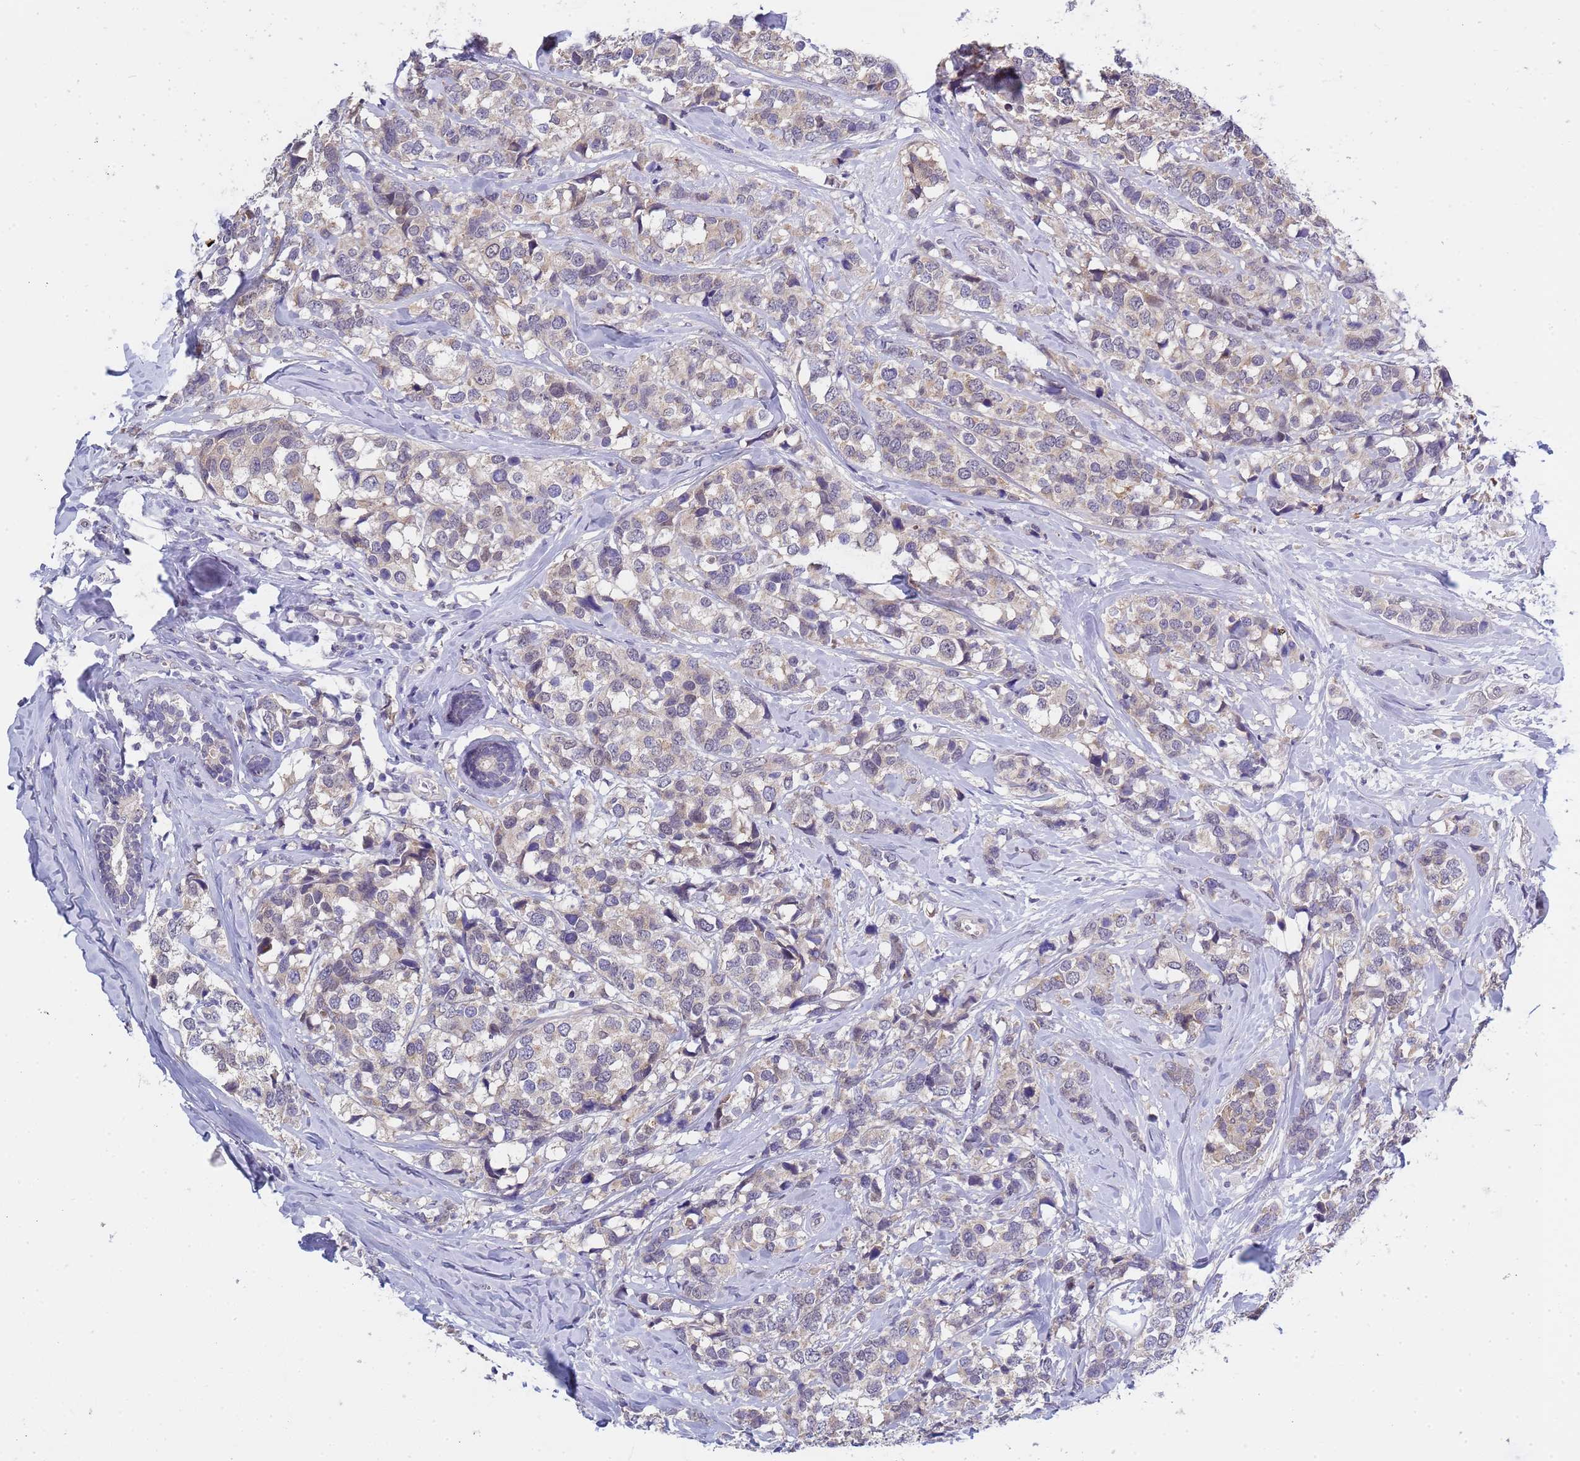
{"staining": {"intensity": "negative", "quantity": "none", "location": "none"}, "tissue": "breast cancer", "cell_type": "Tumor cells", "image_type": "cancer", "snomed": [{"axis": "morphology", "description": "Lobular carcinoma"}, {"axis": "topography", "description": "Breast"}], "caption": "Breast lobular carcinoma stained for a protein using immunohistochemistry (IHC) demonstrates no expression tumor cells.", "gene": "TRMT10A", "patient": {"sex": "female", "age": 59}}